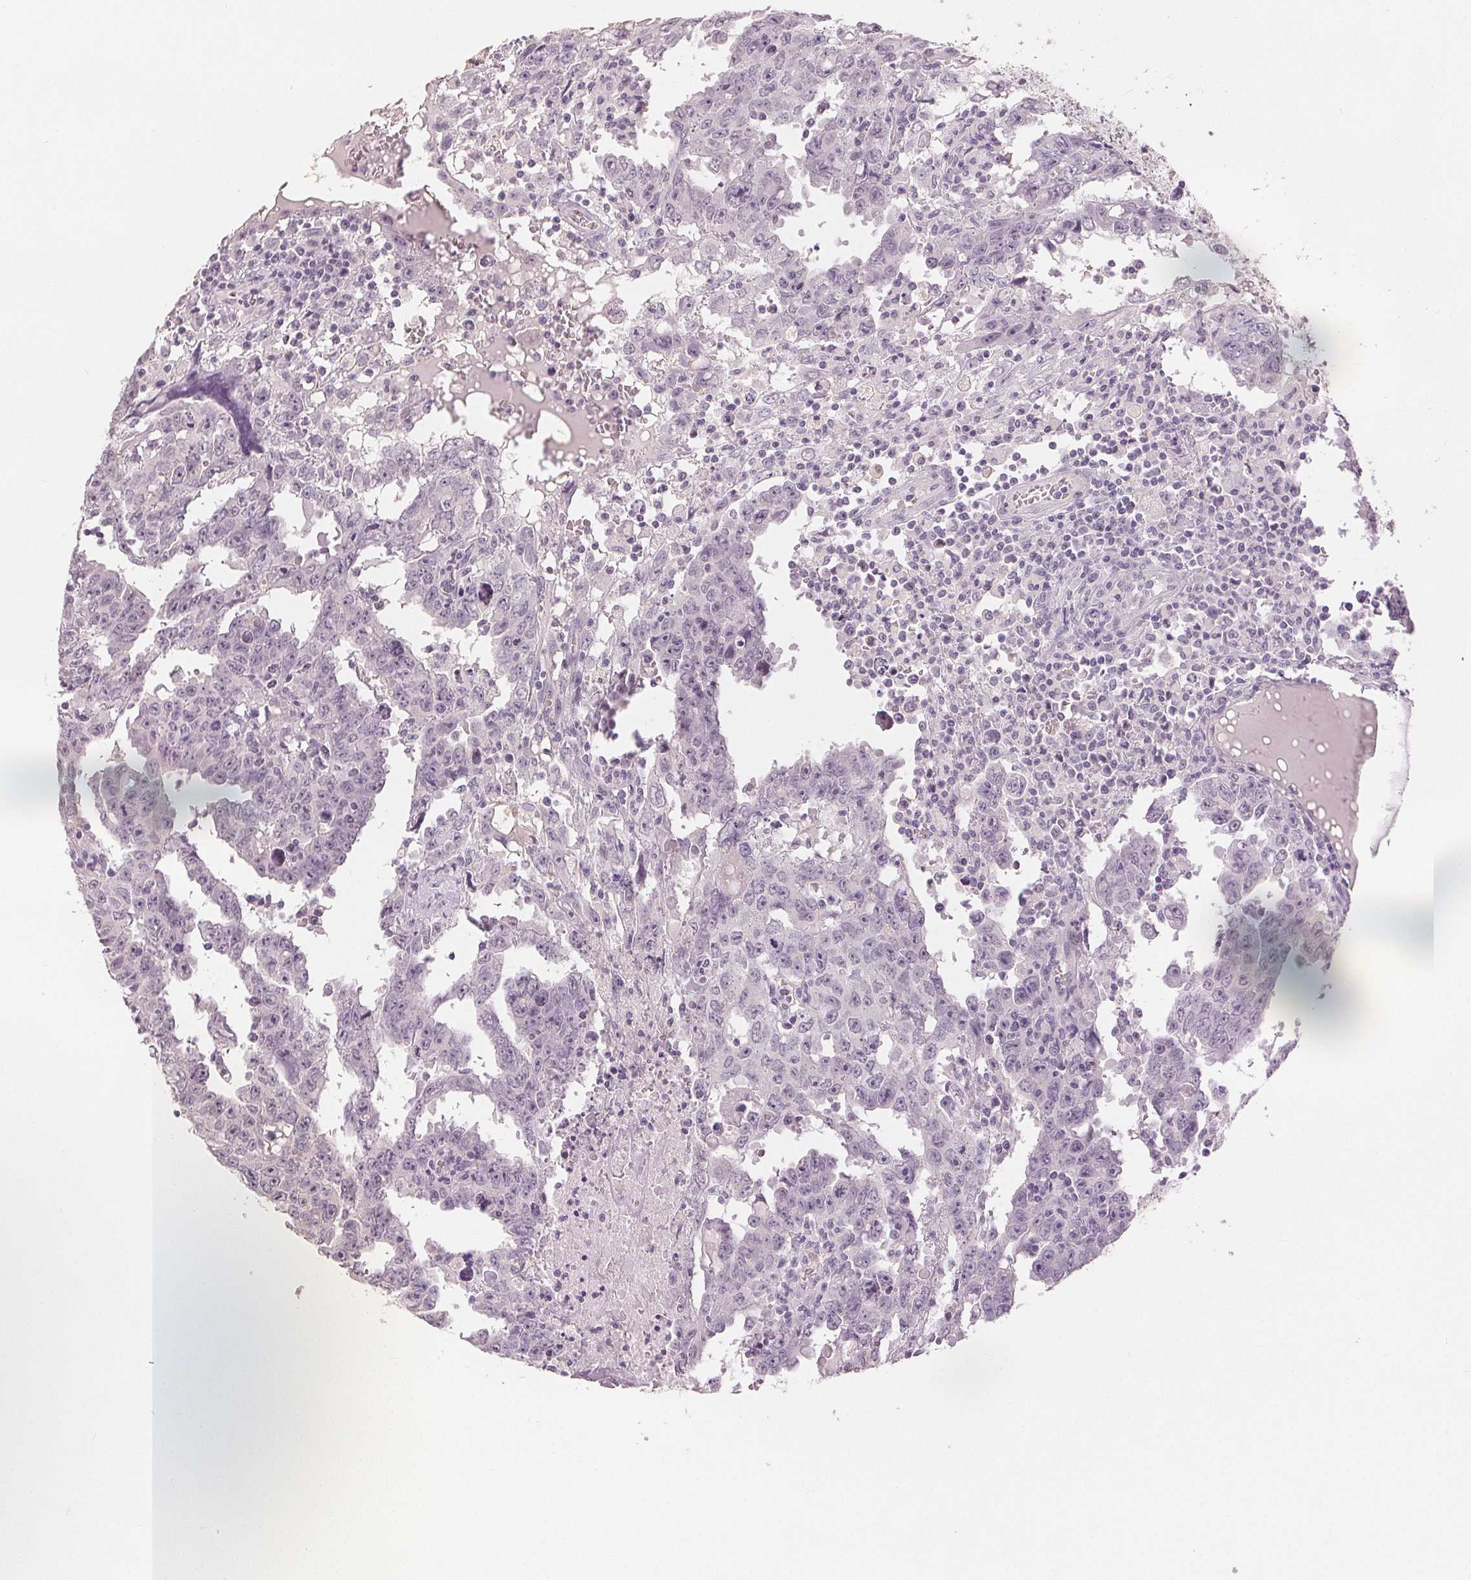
{"staining": {"intensity": "negative", "quantity": "none", "location": "none"}, "tissue": "testis cancer", "cell_type": "Tumor cells", "image_type": "cancer", "snomed": [{"axis": "morphology", "description": "Carcinoma, Embryonal, NOS"}, {"axis": "topography", "description": "Testis"}], "caption": "Testis embryonal carcinoma was stained to show a protein in brown. There is no significant staining in tumor cells.", "gene": "SLC27A5", "patient": {"sex": "male", "age": 22}}